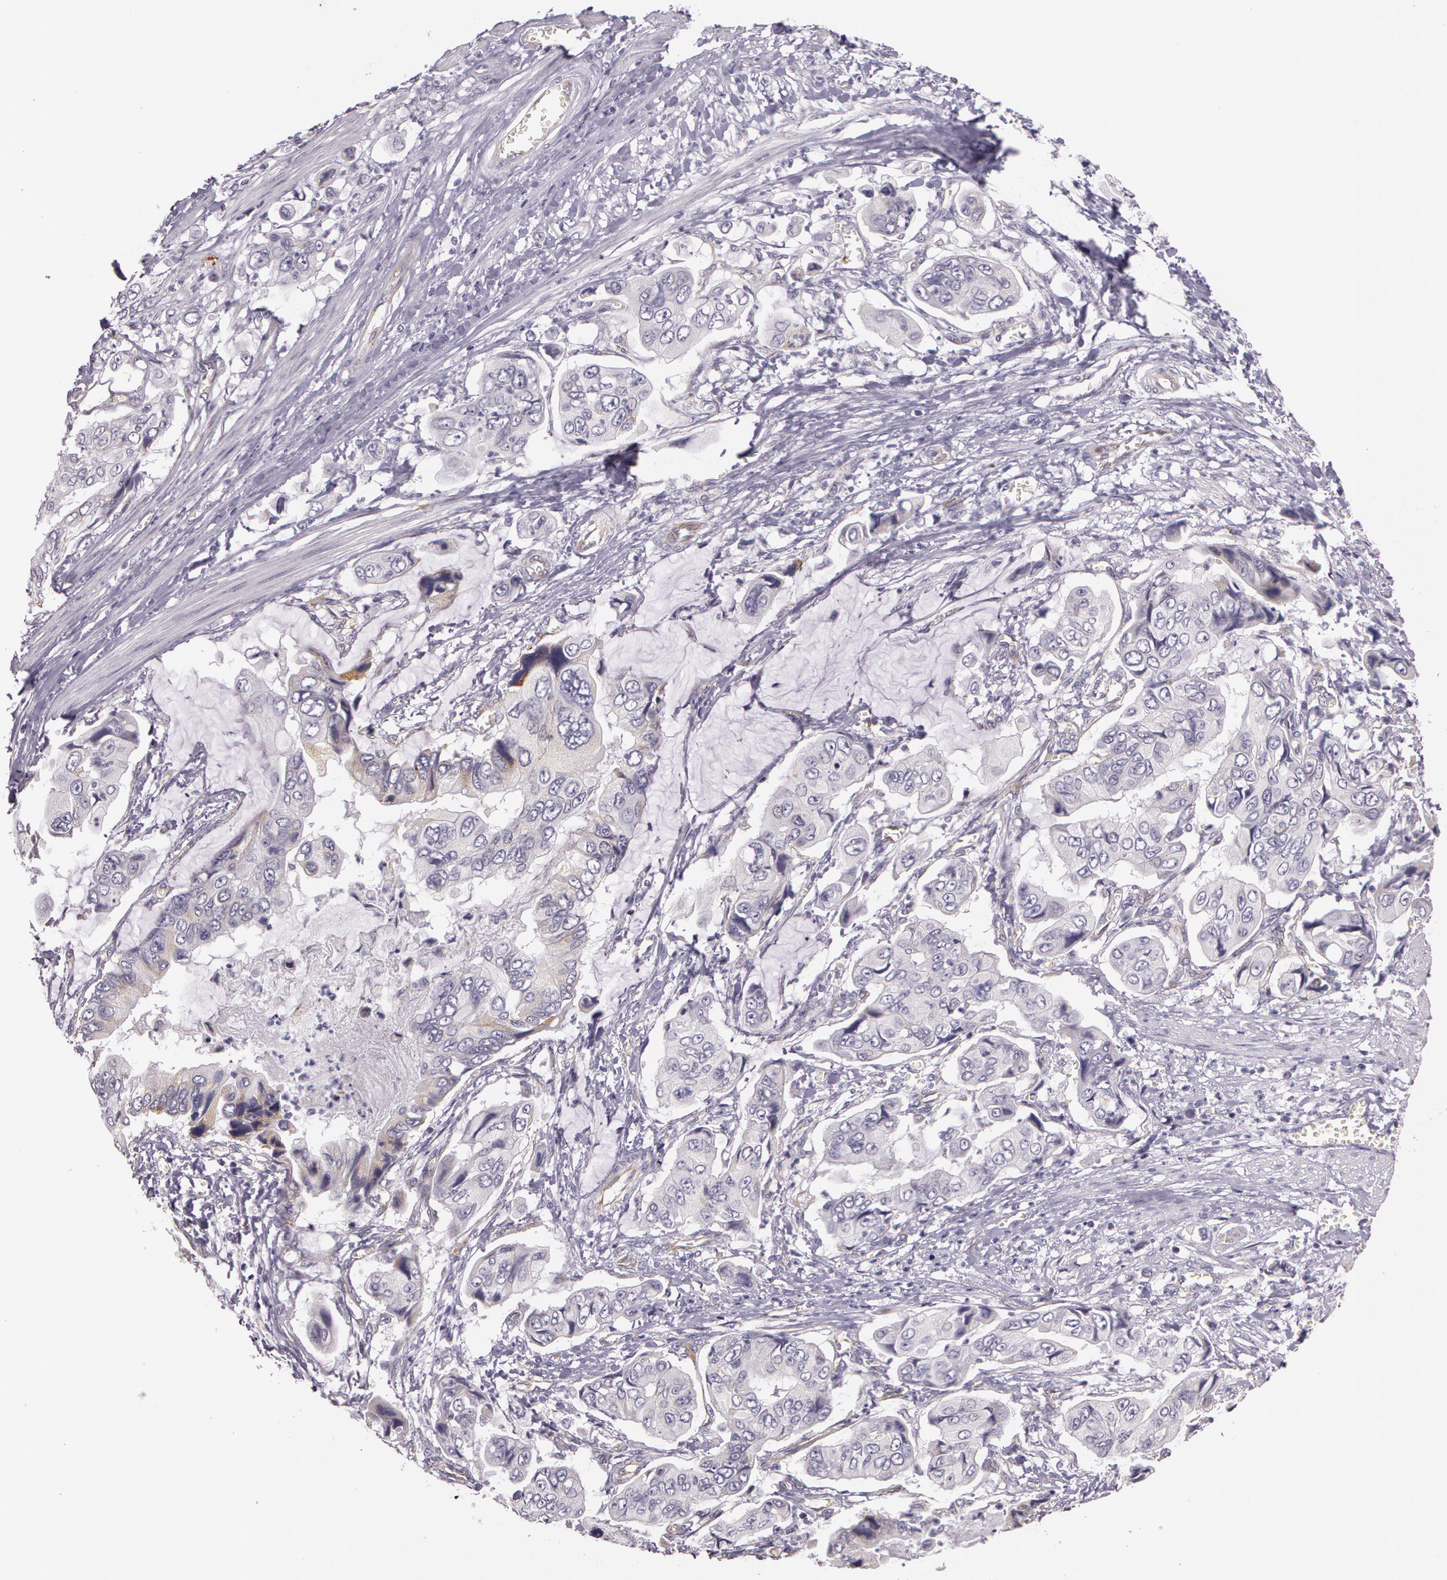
{"staining": {"intensity": "weak", "quantity": "25%-75%", "location": "cytoplasmic/membranous"}, "tissue": "stomach cancer", "cell_type": "Tumor cells", "image_type": "cancer", "snomed": [{"axis": "morphology", "description": "Adenocarcinoma, NOS"}, {"axis": "topography", "description": "Stomach, upper"}], "caption": "Immunohistochemistry (IHC) histopathology image of neoplastic tissue: human adenocarcinoma (stomach) stained using IHC demonstrates low levels of weak protein expression localized specifically in the cytoplasmic/membranous of tumor cells, appearing as a cytoplasmic/membranous brown color.", "gene": "APP", "patient": {"sex": "male", "age": 80}}